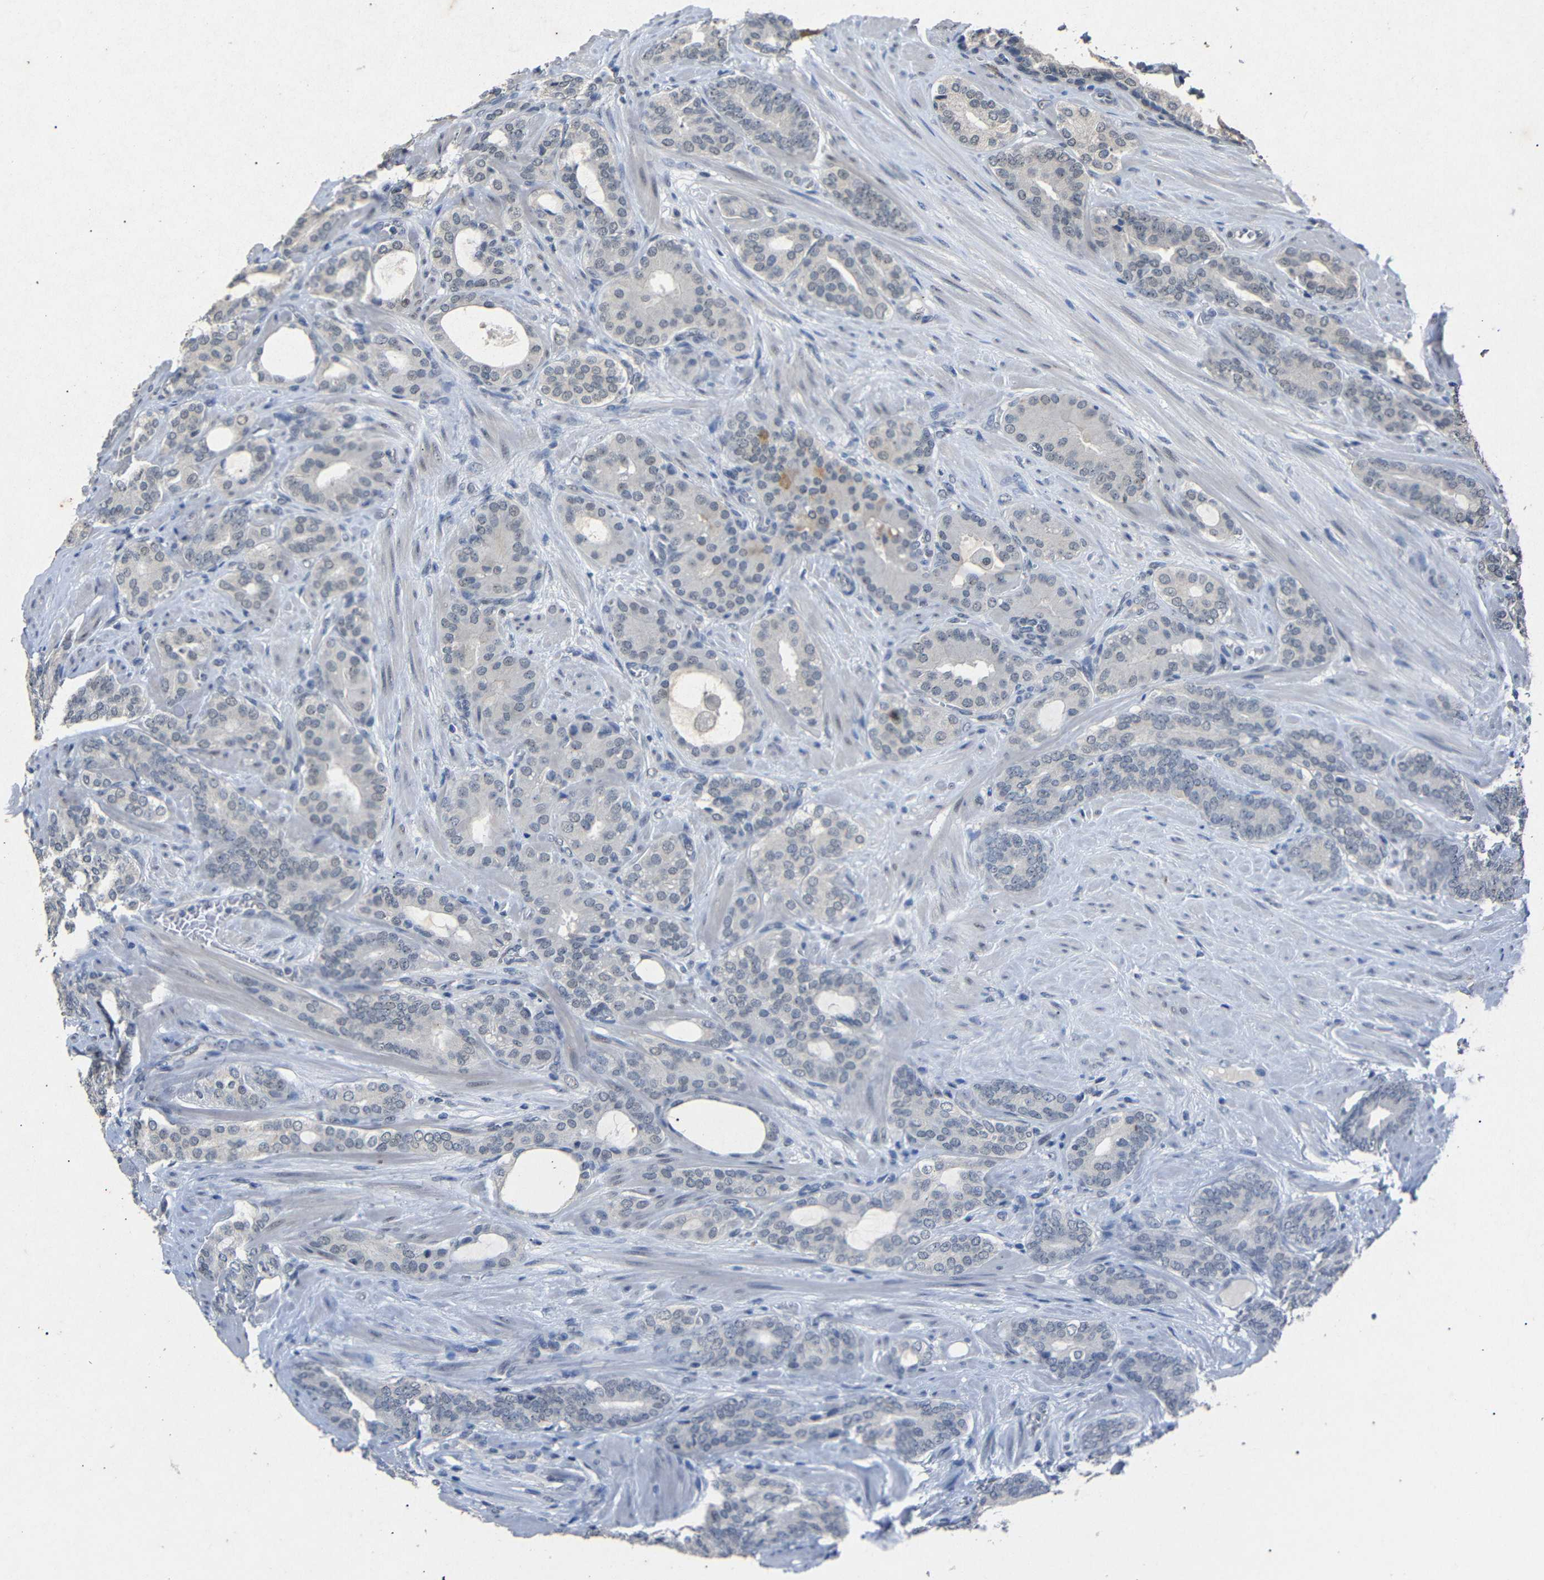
{"staining": {"intensity": "negative", "quantity": "none", "location": "none"}, "tissue": "prostate cancer", "cell_type": "Tumor cells", "image_type": "cancer", "snomed": [{"axis": "morphology", "description": "Adenocarcinoma, Low grade"}, {"axis": "topography", "description": "Prostate"}], "caption": "Immunohistochemistry histopathology image of neoplastic tissue: human prostate cancer (adenocarcinoma (low-grade)) stained with DAB (3,3'-diaminobenzidine) shows no significant protein expression in tumor cells.", "gene": "PARN", "patient": {"sex": "male", "age": 63}}